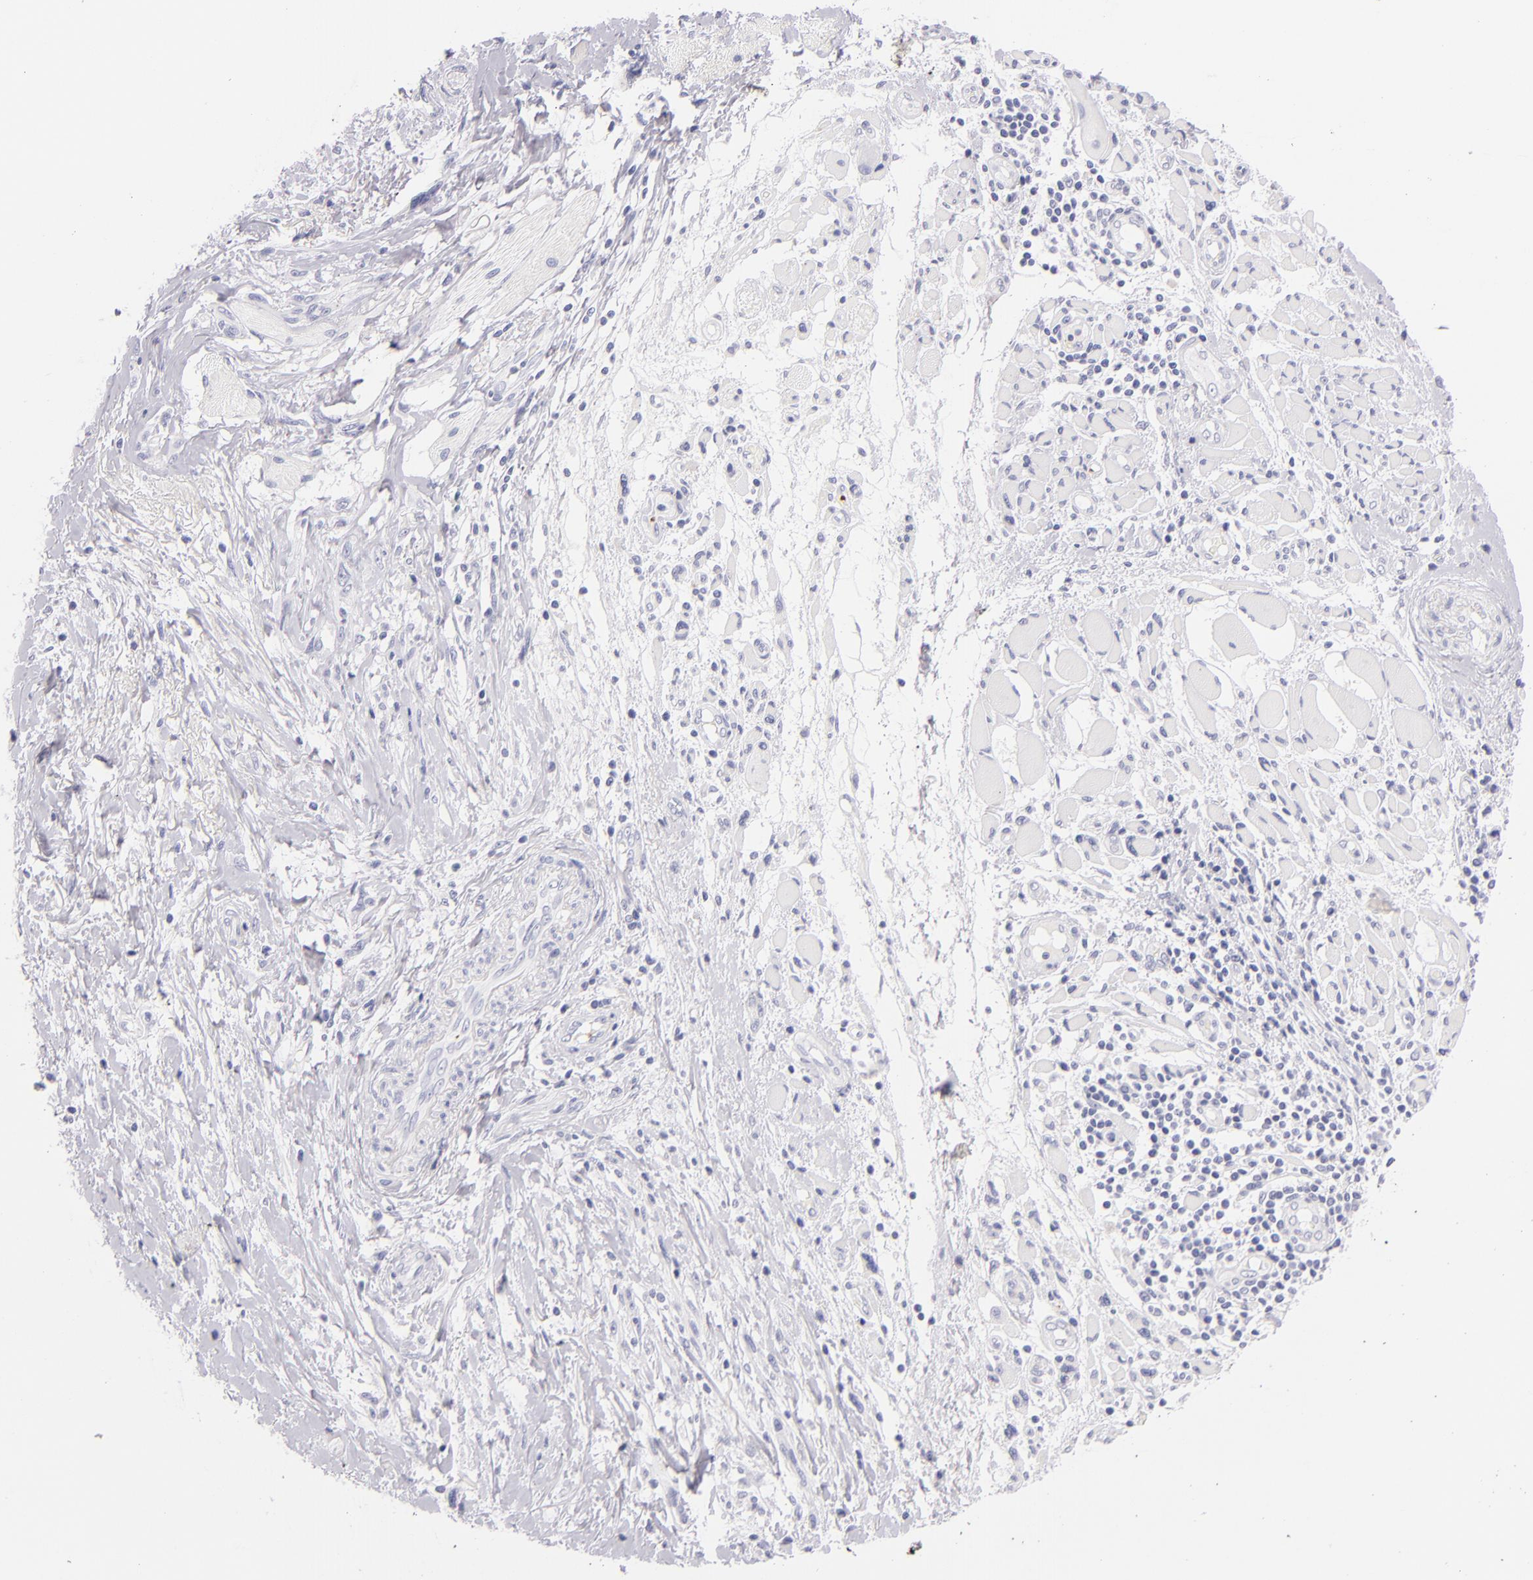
{"staining": {"intensity": "negative", "quantity": "none", "location": "none"}, "tissue": "melanoma", "cell_type": "Tumor cells", "image_type": "cancer", "snomed": [{"axis": "morphology", "description": "Malignant melanoma, NOS"}, {"axis": "topography", "description": "Skin"}], "caption": "Malignant melanoma stained for a protein using immunohistochemistry shows no positivity tumor cells.", "gene": "GP1BA", "patient": {"sex": "male", "age": 91}}